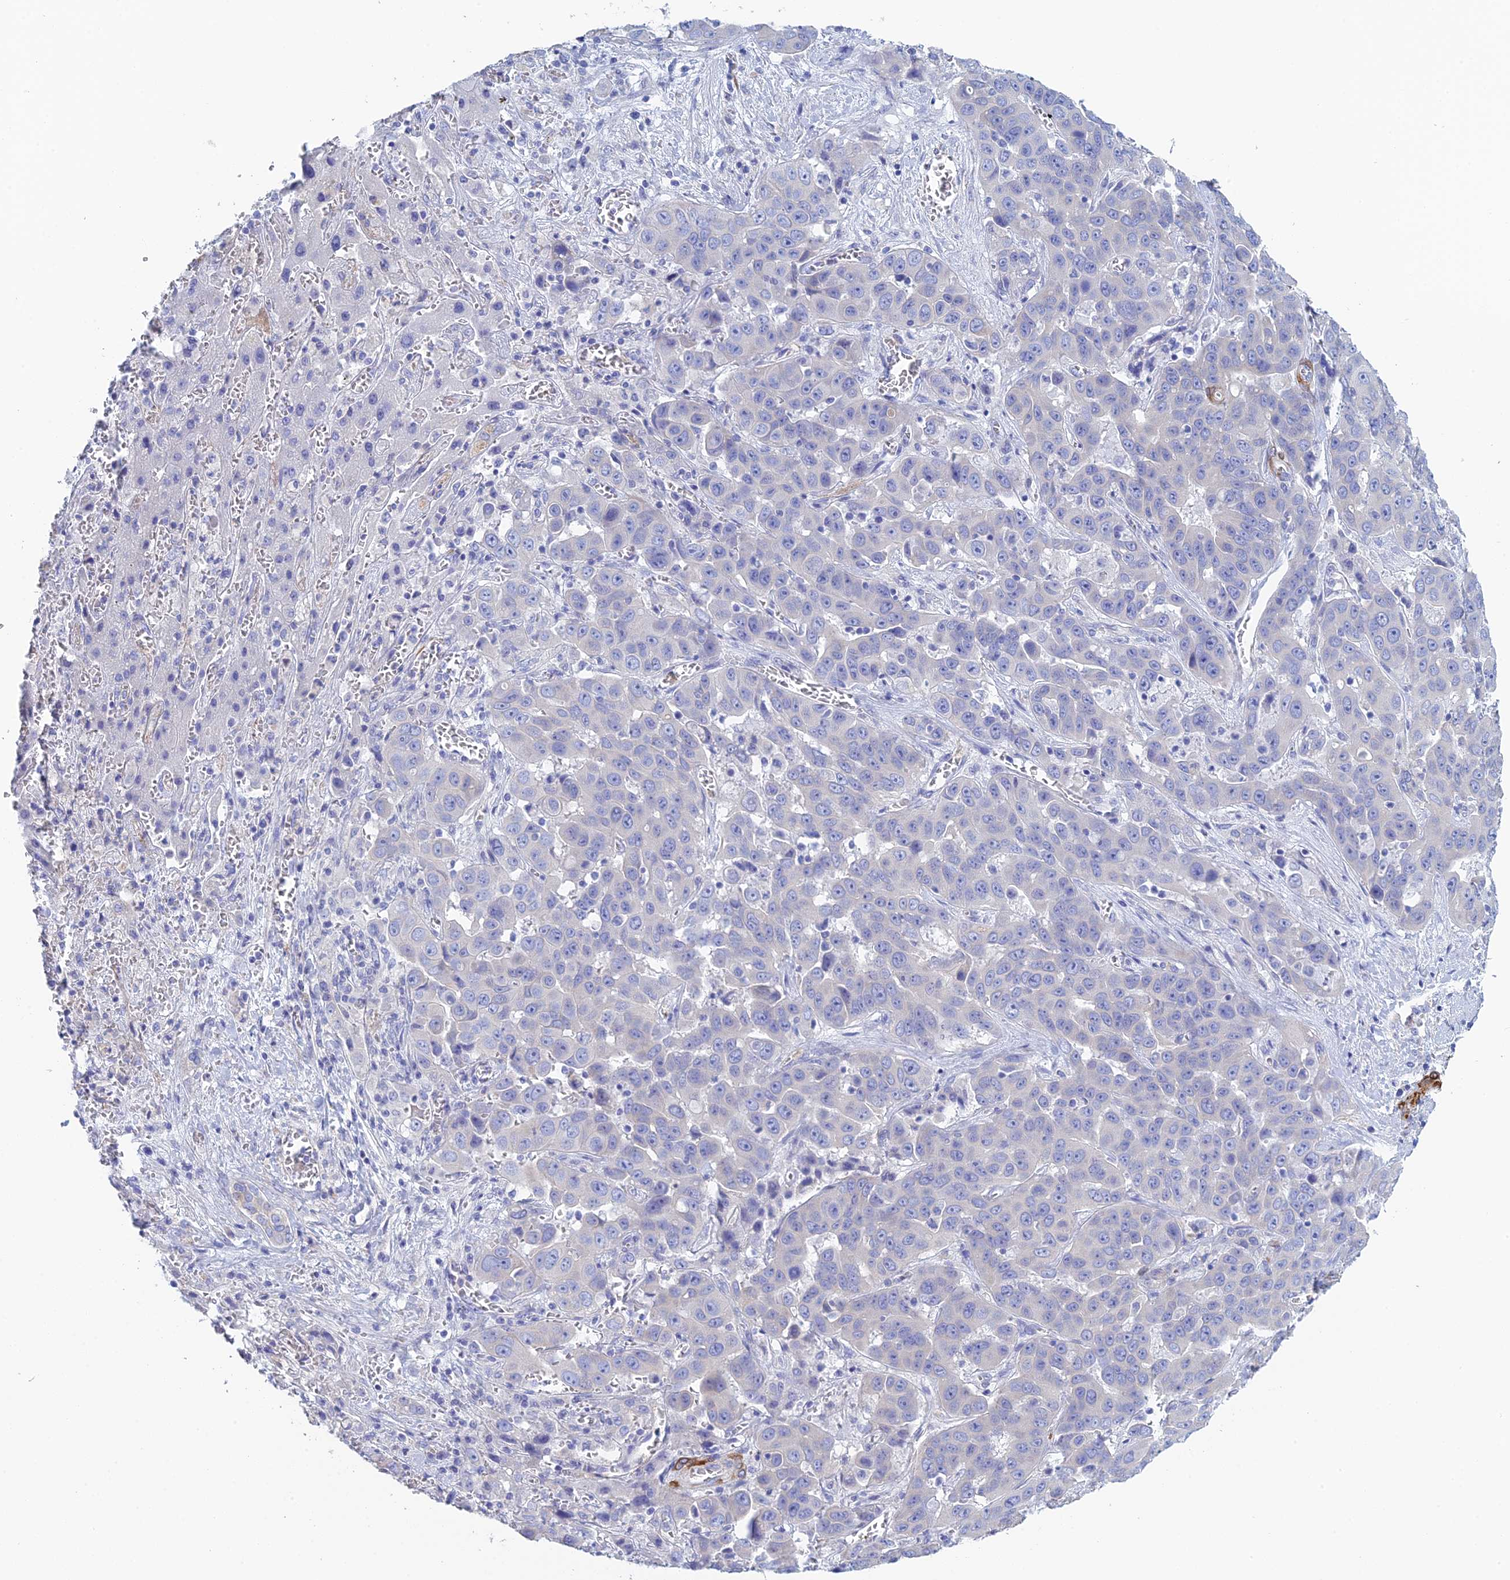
{"staining": {"intensity": "negative", "quantity": "none", "location": "none"}, "tissue": "liver cancer", "cell_type": "Tumor cells", "image_type": "cancer", "snomed": [{"axis": "morphology", "description": "Cholangiocarcinoma"}, {"axis": "topography", "description": "Liver"}], "caption": "Immunohistochemistry (IHC) image of human cholangiocarcinoma (liver) stained for a protein (brown), which reveals no expression in tumor cells. The staining was performed using DAB (3,3'-diaminobenzidine) to visualize the protein expression in brown, while the nuclei were stained in blue with hematoxylin (Magnification: 20x).", "gene": "PCDHA8", "patient": {"sex": "female", "age": 52}}